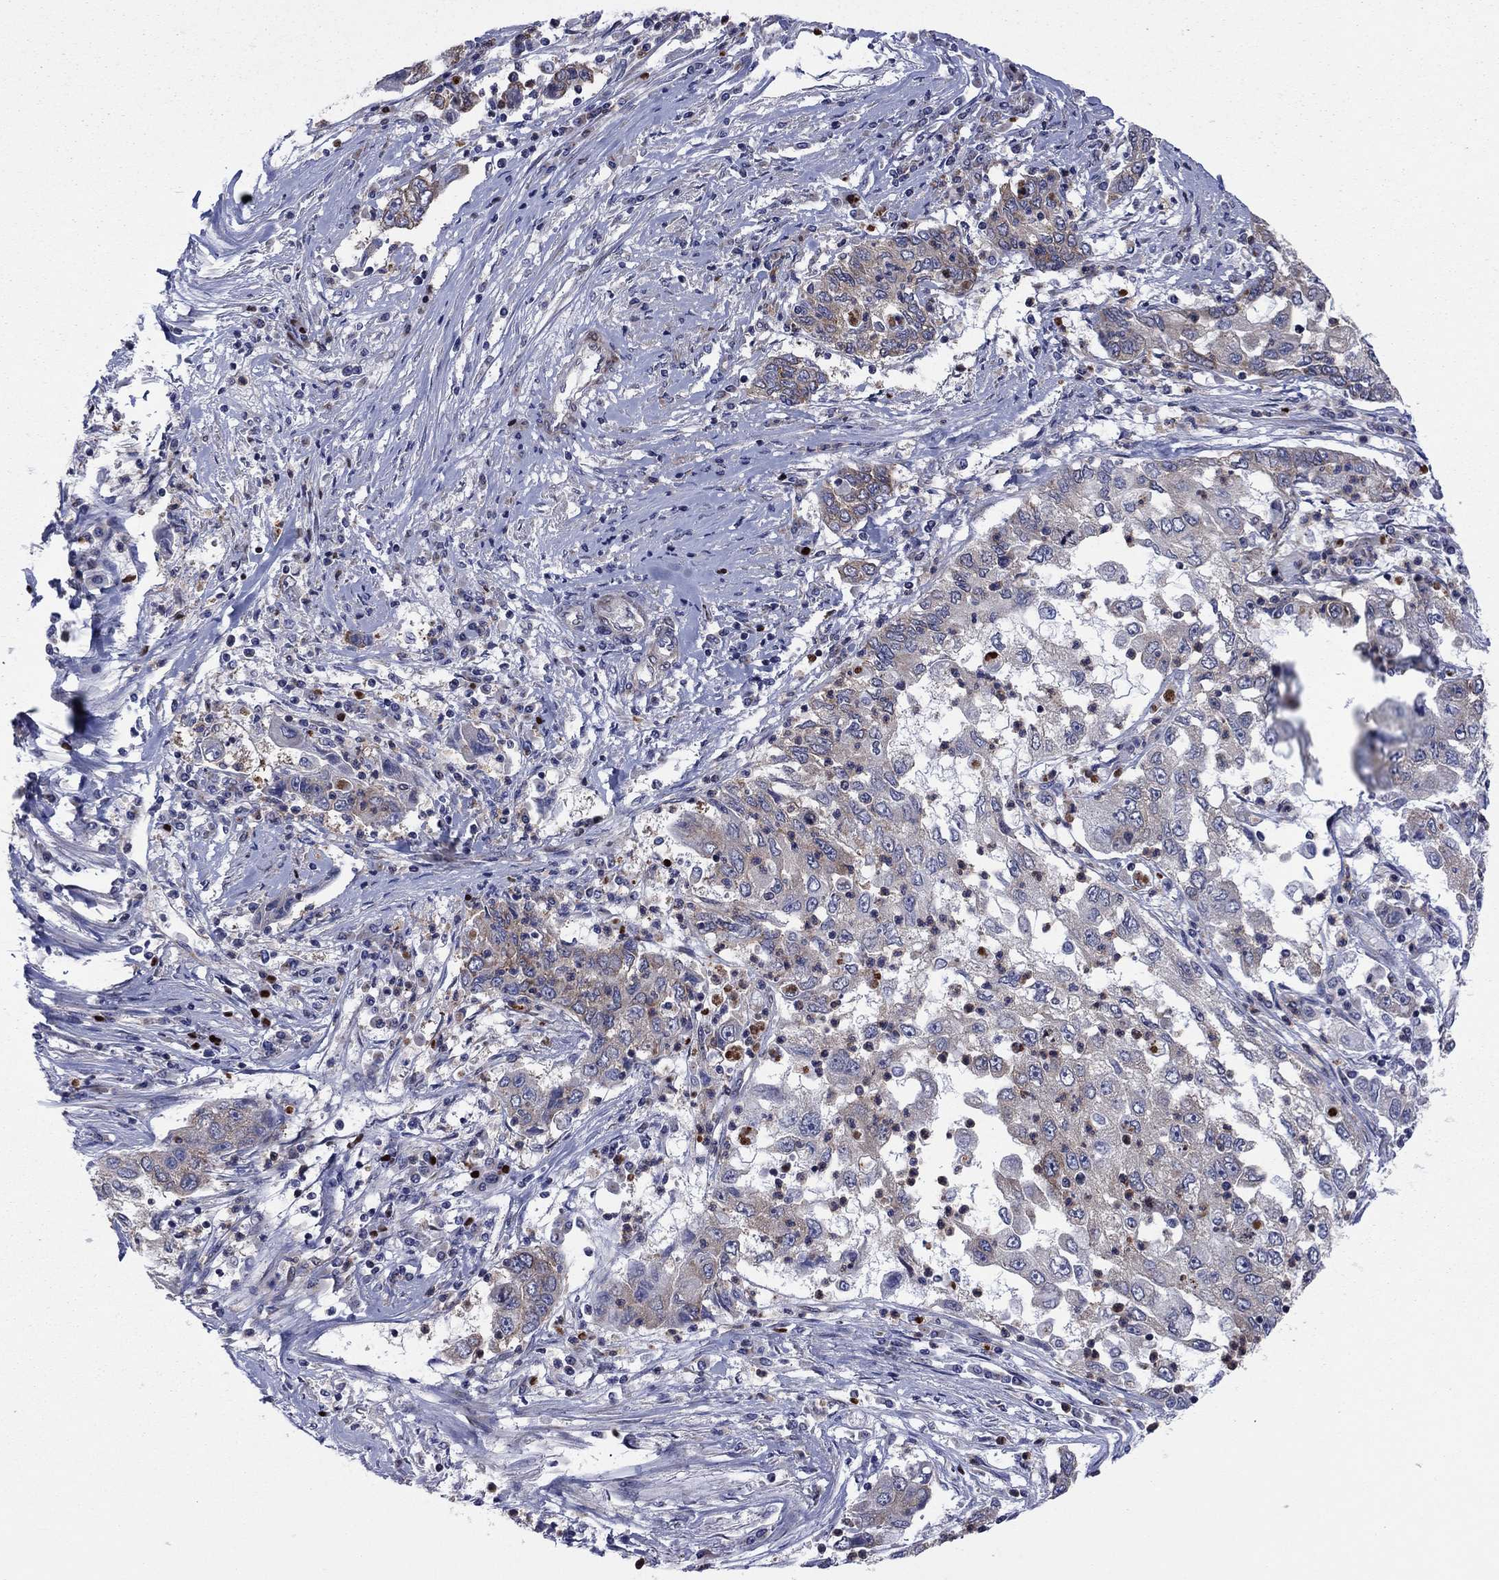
{"staining": {"intensity": "negative", "quantity": "none", "location": "none"}, "tissue": "cervical cancer", "cell_type": "Tumor cells", "image_type": "cancer", "snomed": [{"axis": "morphology", "description": "Squamous cell carcinoma, NOS"}, {"axis": "topography", "description": "Cervix"}], "caption": "The image reveals no staining of tumor cells in cervical cancer.", "gene": "GPR155", "patient": {"sex": "female", "age": 36}}